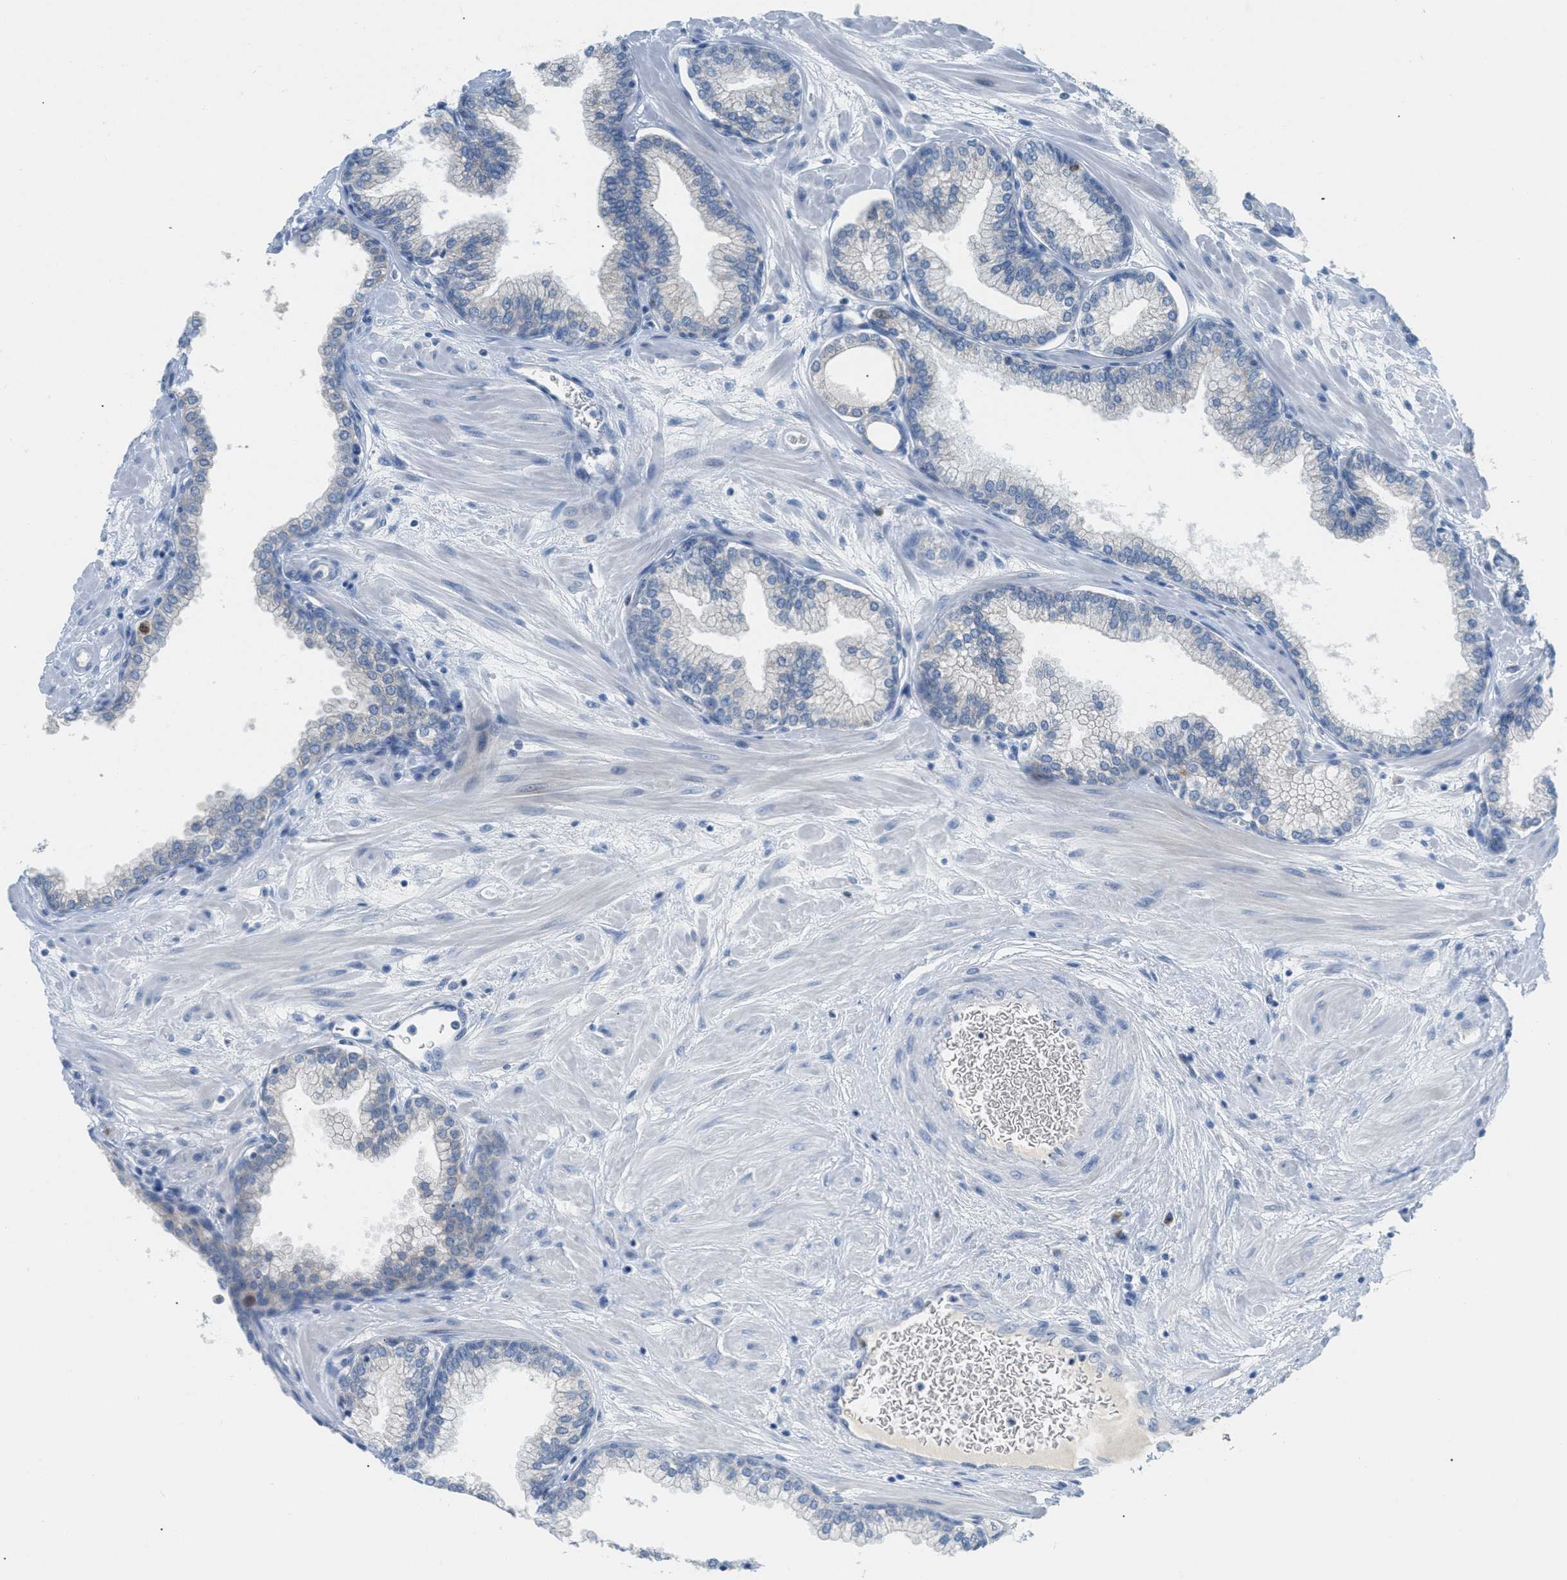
{"staining": {"intensity": "moderate", "quantity": "<25%", "location": "nuclear"}, "tissue": "prostate", "cell_type": "Glandular cells", "image_type": "normal", "snomed": [{"axis": "morphology", "description": "Normal tissue, NOS"}, {"axis": "morphology", "description": "Urothelial carcinoma, Low grade"}, {"axis": "topography", "description": "Urinary bladder"}, {"axis": "topography", "description": "Prostate"}], "caption": "Moderate nuclear staining for a protein is appreciated in approximately <25% of glandular cells of normal prostate using immunohistochemistry.", "gene": "ORC6", "patient": {"sex": "male", "age": 60}}